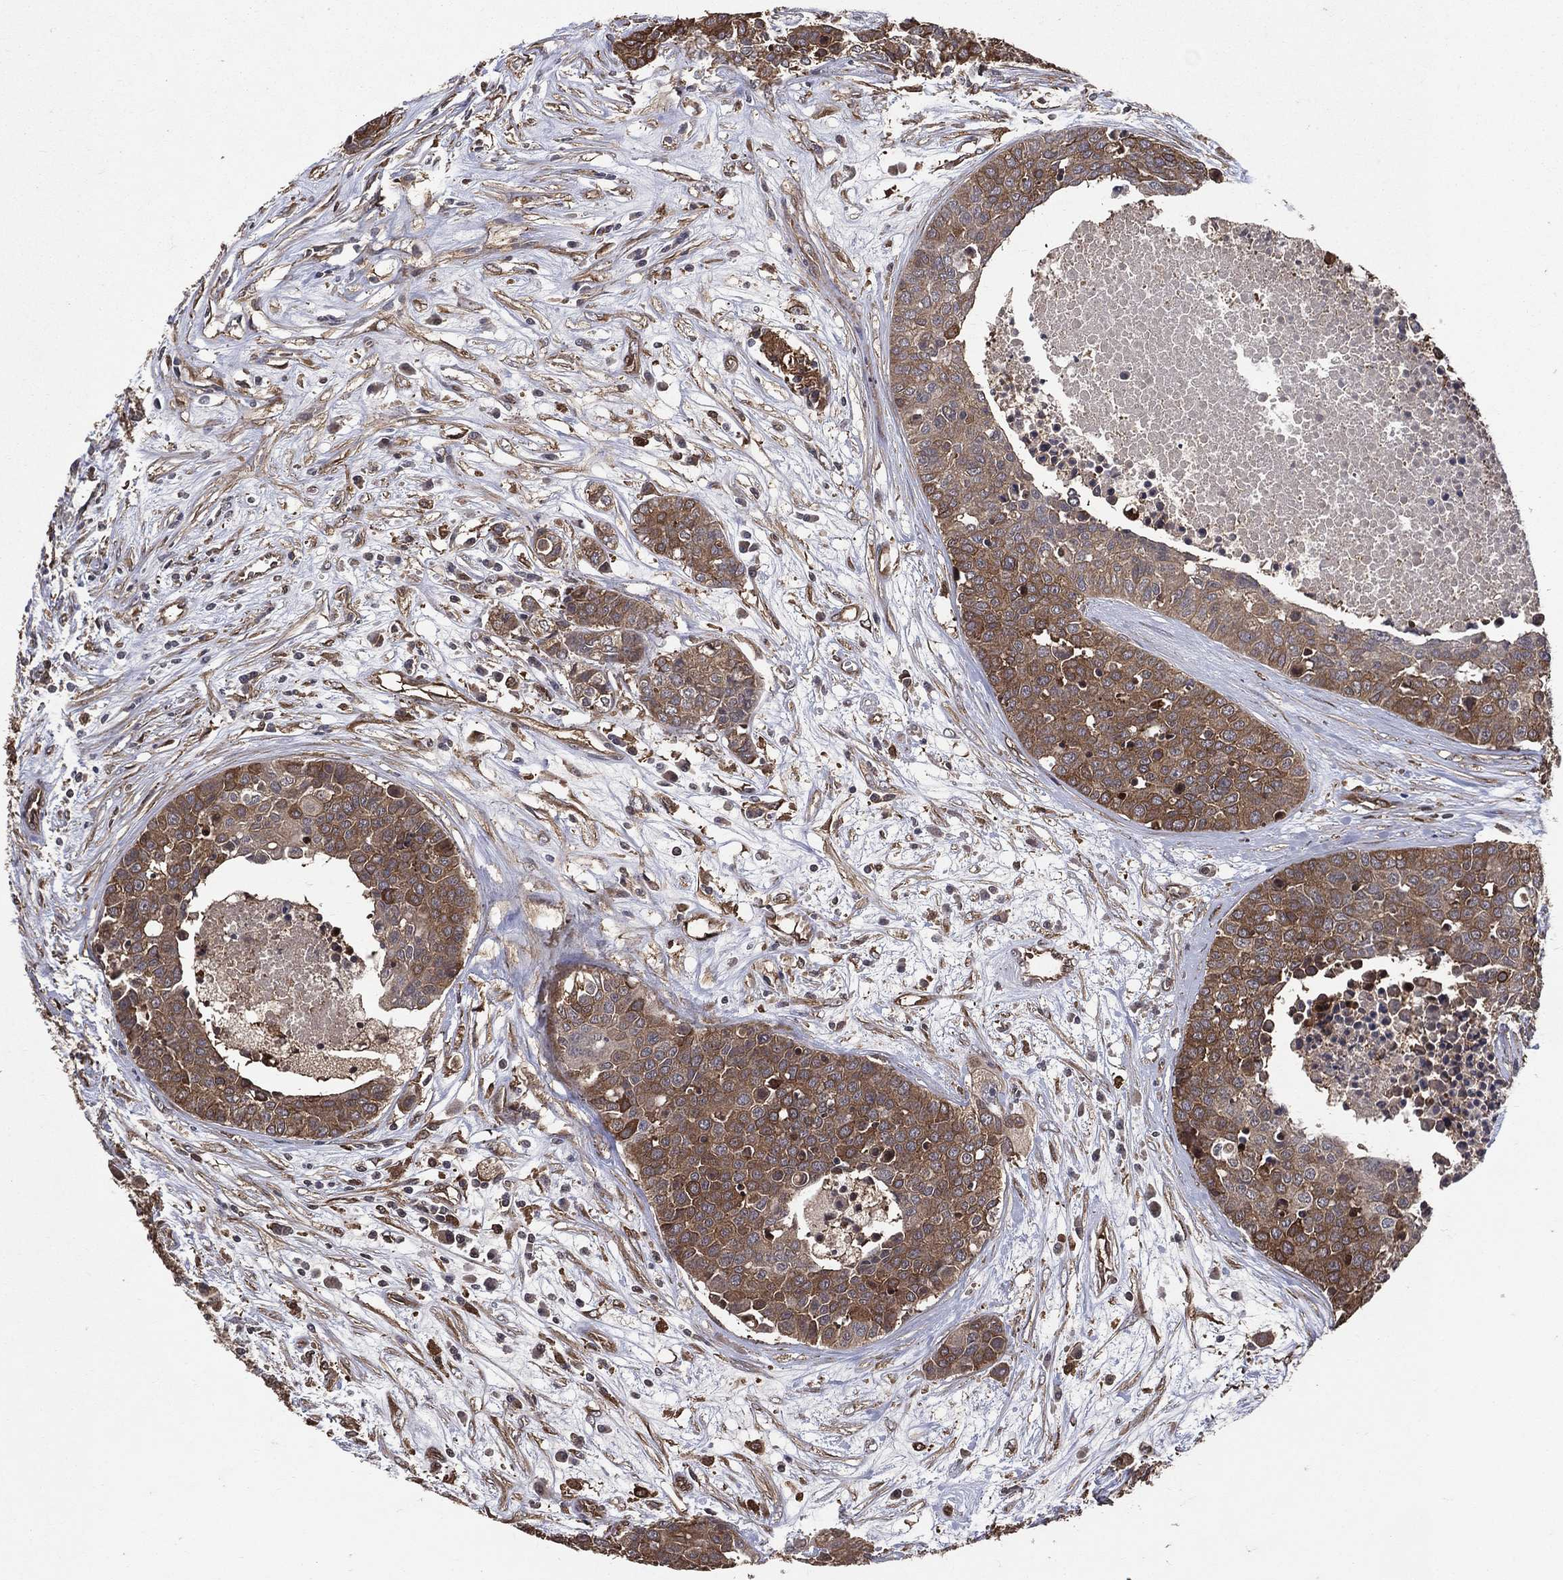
{"staining": {"intensity": "moderate", "quantity": ">75%", "location": "cytoplasmic/membranous"}, "tissue": "carcinoid", "cell_type": "Tumor cells", "image_type": "cancer", "snomed": [{"axis": "morphology", "description": "Carcinoid, malignant, NOS"}, {"axis": "topography", "description": "Colon"}], "caption": "The image displays immunohistochemical staining of carcinoid. There is moderate cytoplasmic/membranous staining is appreciated in approximately >75% of tumor cells.", "gene": "DPYSL2", "patient": {"sex": "male", "age": 81}}